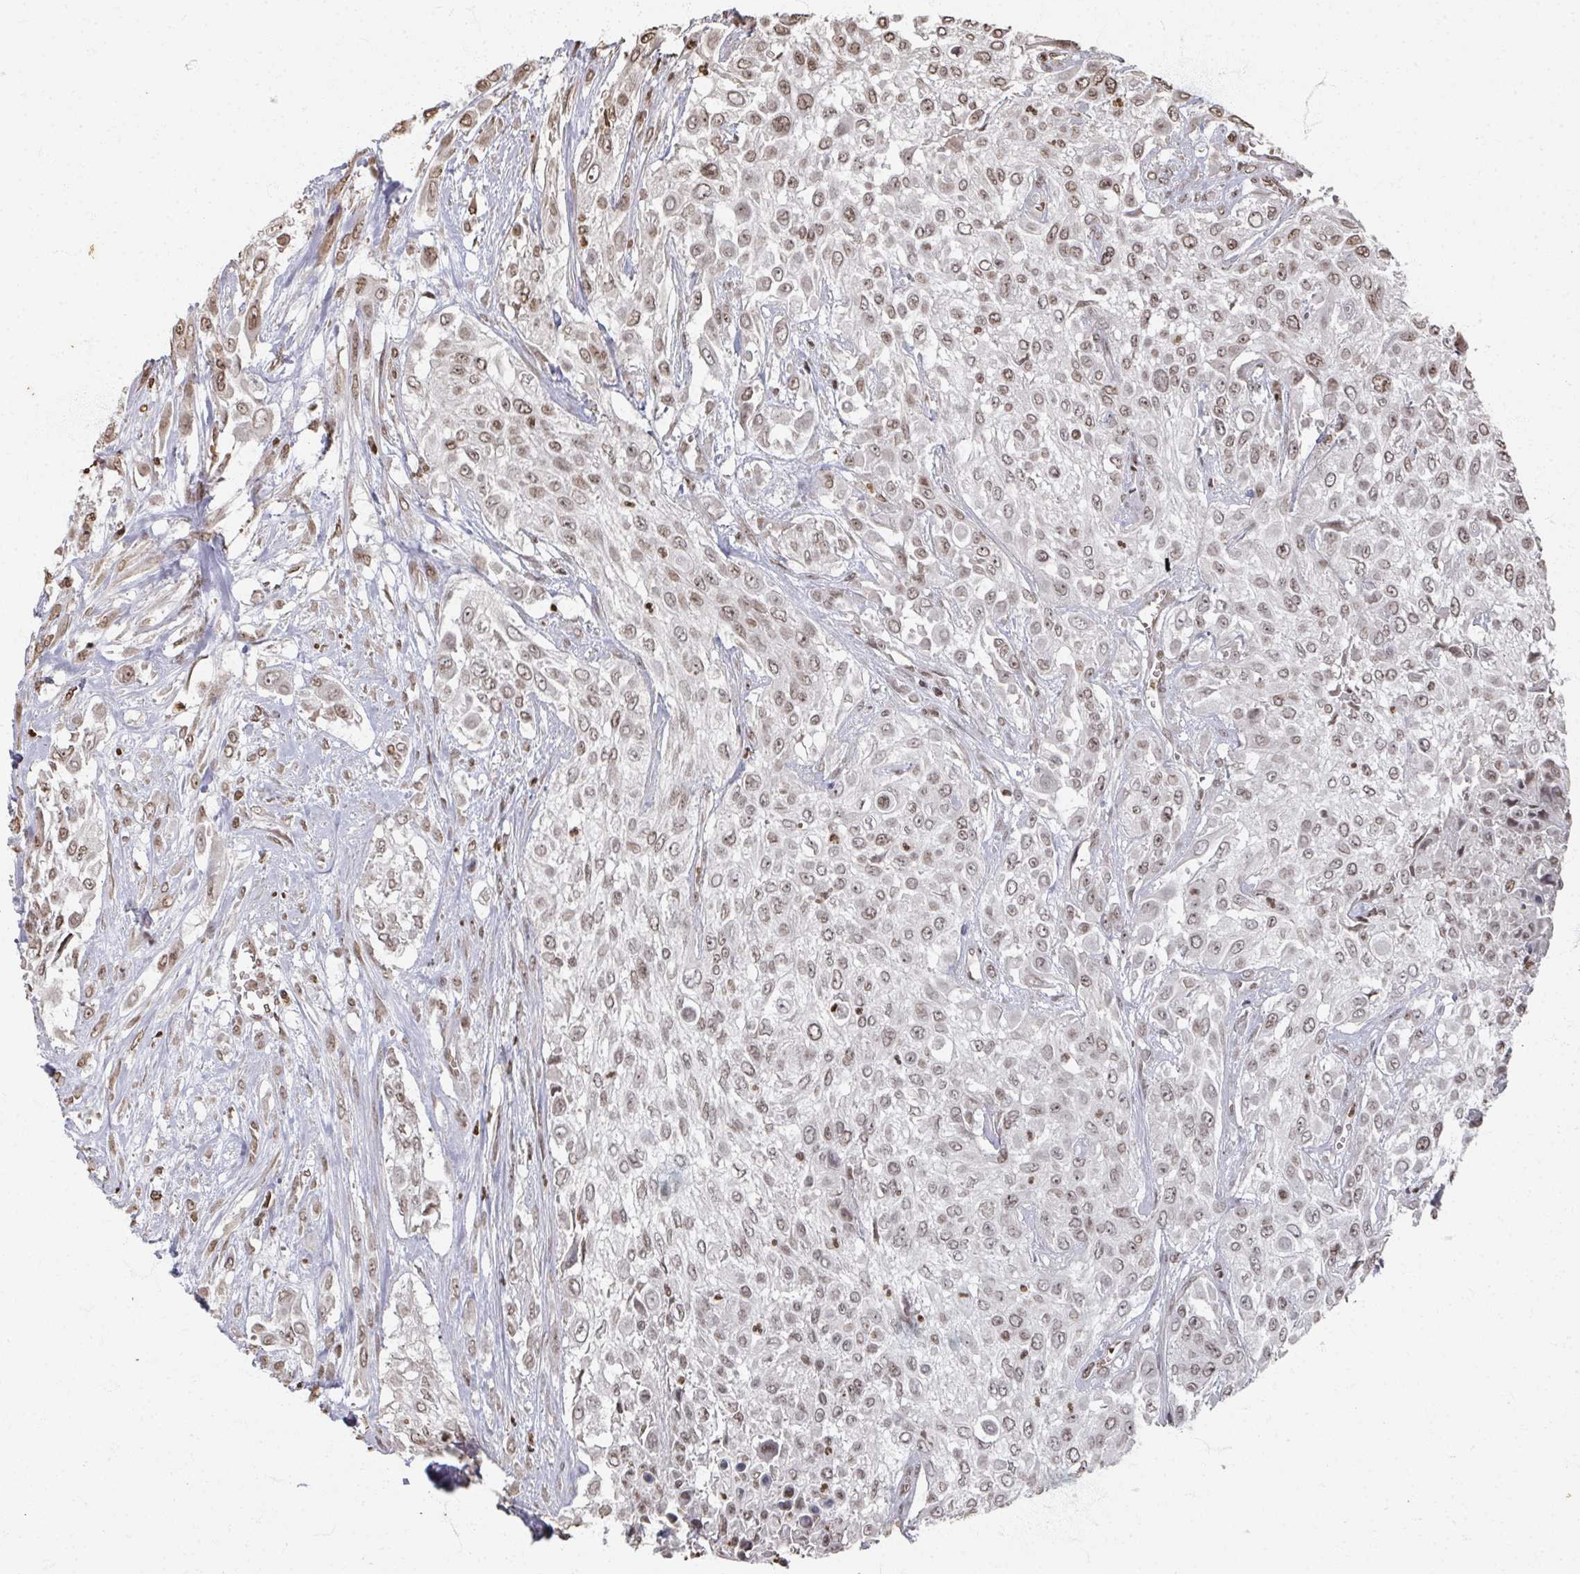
{"staining": {"intensity": "moderate", "quantity": ">75%", "location": "nuclear"}, "tissue": "urothelial cancer", "cell_type": "Tumor cells", "image_type": "cancer", "snomed": [{"axis": "morphology", "description": "Urothelial carcinoma, High grade"}, {"axis": "topography", "description": "Urinary bladder"}], "caption": "This histopathology image displays immunohistochemistry (IHC) staining of human urothelial carcinoma (high-grade), with medium moderate nuclear positivity in about >75% of tumor cells.", "gene": "DCUN1D5", "patient": {"sex": "male", "age": 57}}